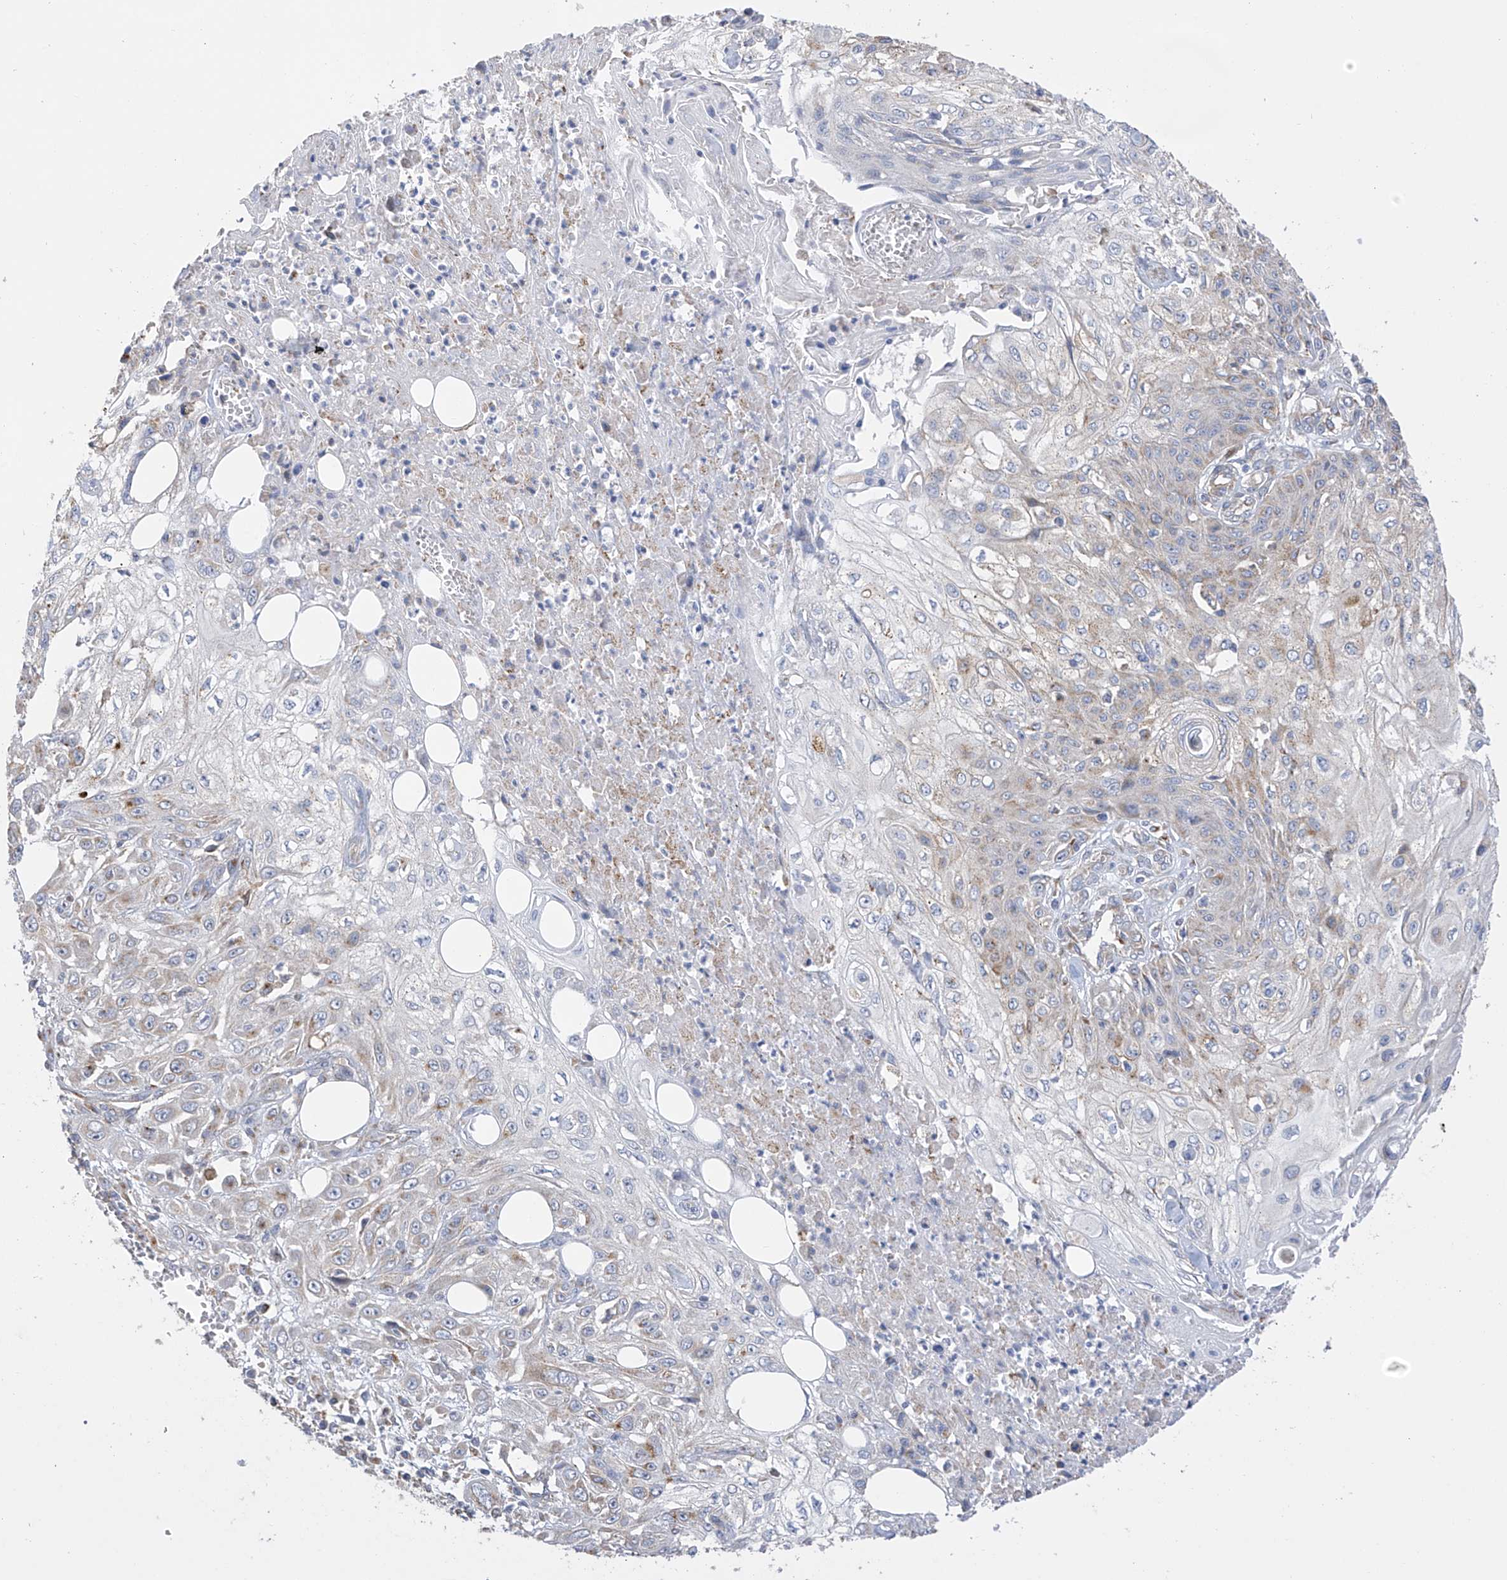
{"staining": {"intensity": "weak", "quantity": "<25%", "location": "cytoplasmic/membranous"}, "tissue": "skin cancer", "cell_type": "Tumor cells", "image_type": "cancer", "snomed": [{"axis": "morphology", "description": "Squamous cell carcinoma, NOS"}, {"axis": "morphology", "description": "Squamous cell carcinoma, metastatic, NOS"}, {"axis": "topography", "description": "Skin"}, {"axis": "topography", "description": "Lymph node"}], "caption": "Tumor cells are negative for protein expression in human skin squamous cell carcinoma.", "gene": "ITM2B", "patient": {"sex": "male", "age": 75}}